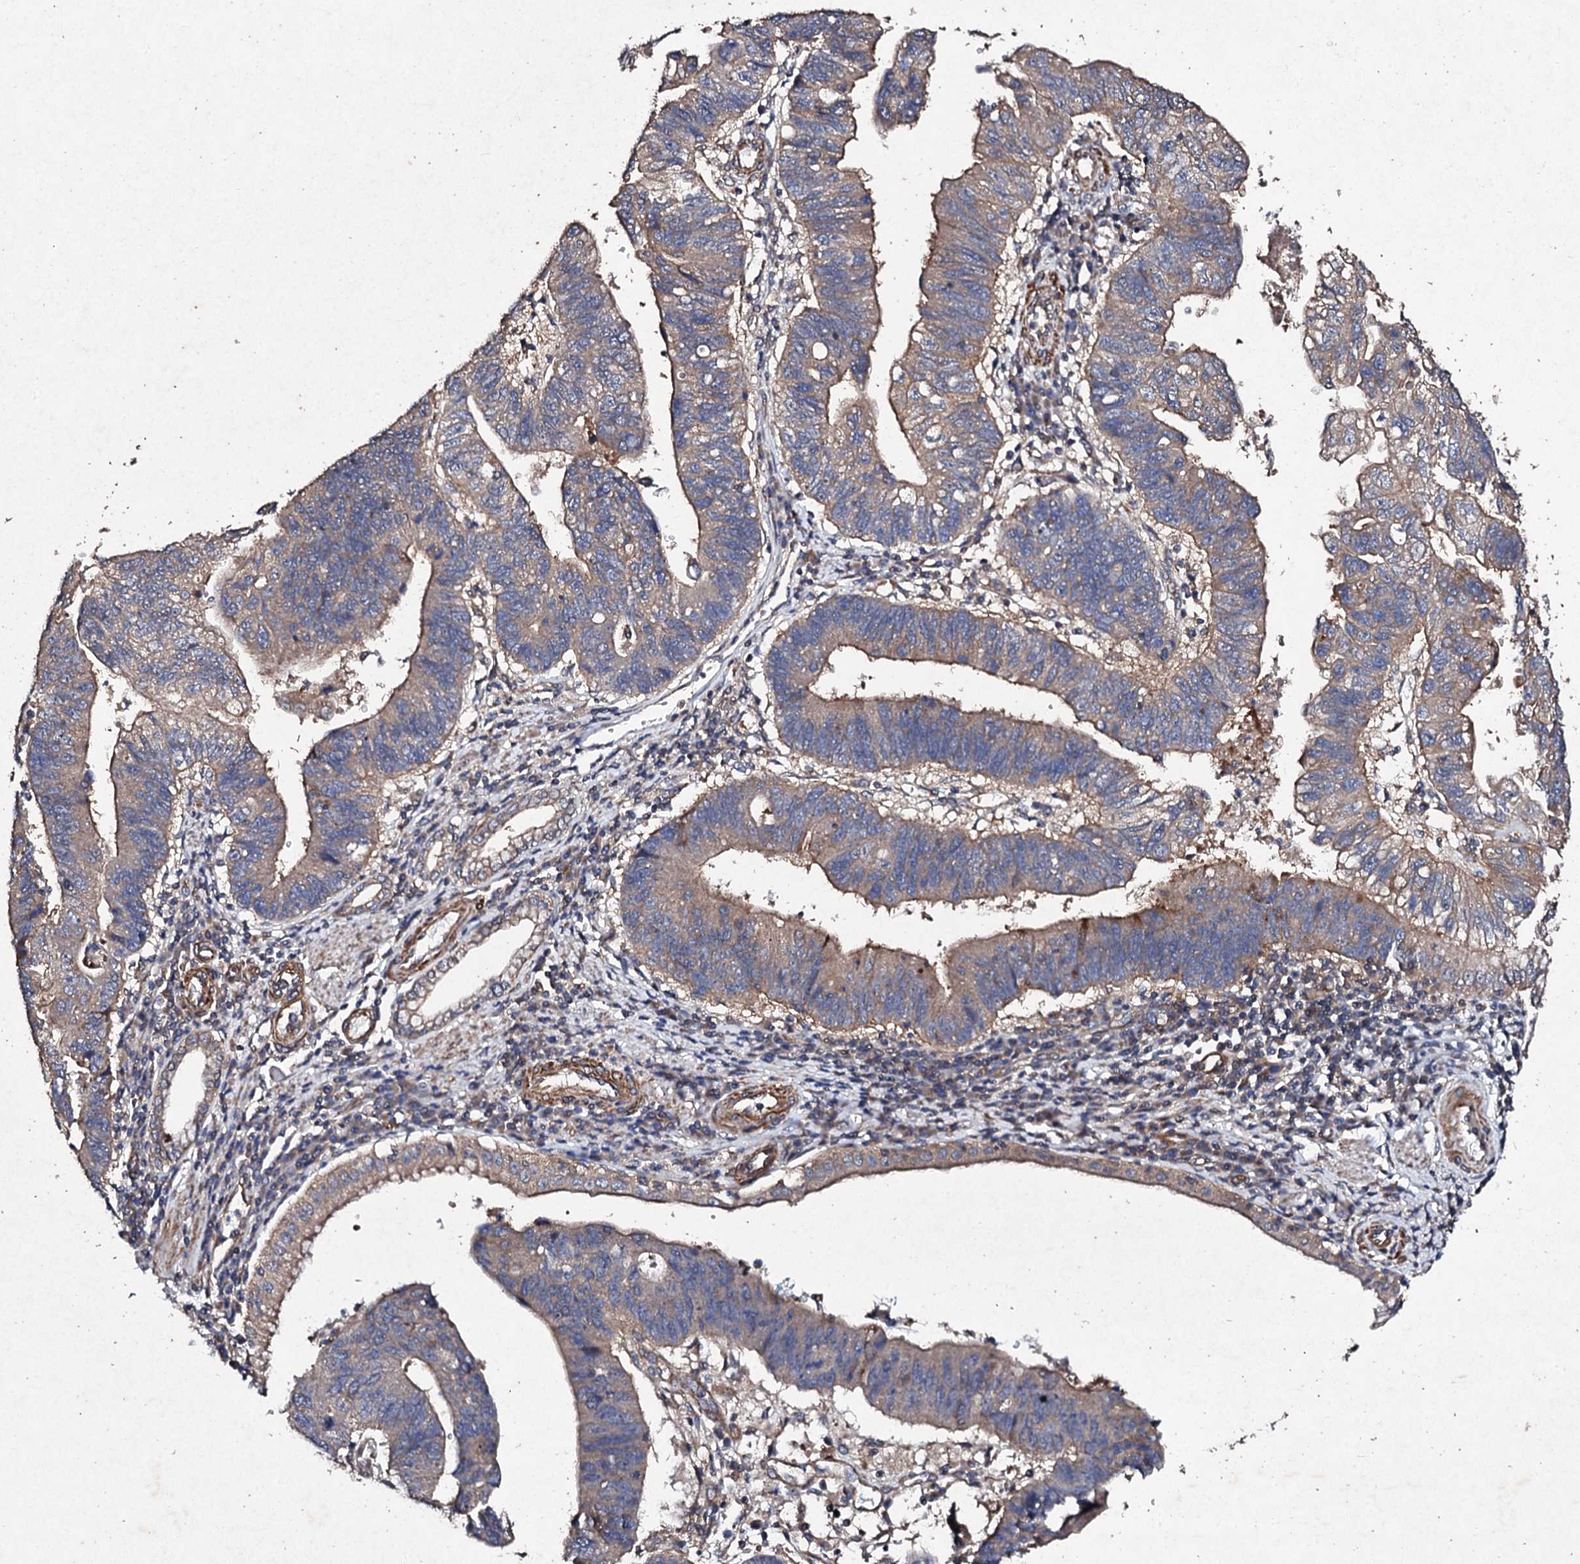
{"staining": {"intensity": "weak", "quantity": "25%-75%", "location": "cytoplasmic/membranous"}, "tissue": "stomach cancer", "cell_type": "Tumor cells", "image_type": "cancer", "snomed": [{"axis": "morphology", "description": "Adenocarcinoma, NOS"}, {"axis": "topography", "description": "Stomach"}], "caption": "Protein expression analysis of adenocarcinoma (stomach) shows weak cytoplasmic/membranous staining in approximately 25%-75% of tumor cells.", "gene": "MOCOS", "patient": {"sex": "male", "age": 59}}